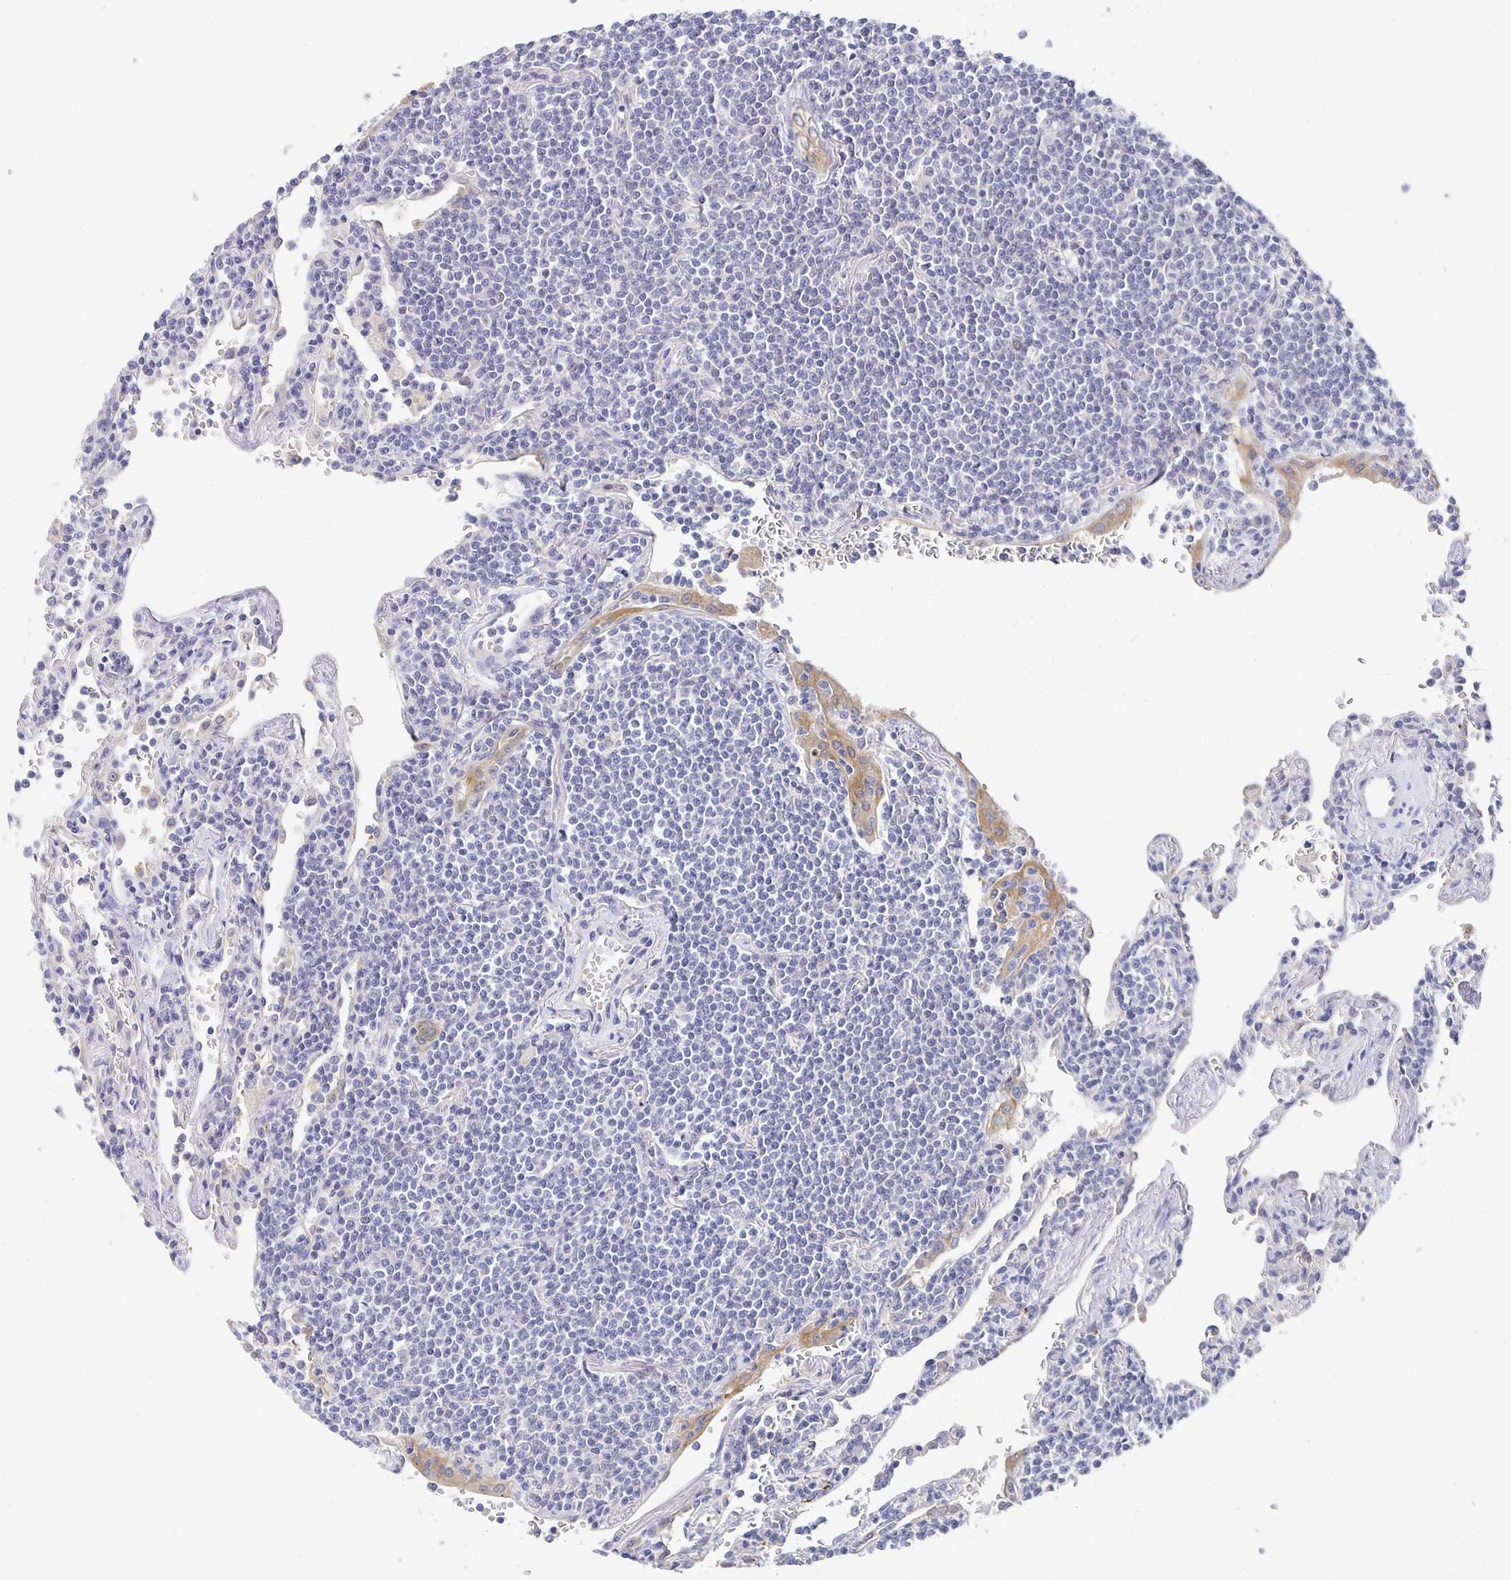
{"staining": {"intensity": "negative", "quantity": "none", "location": "none"}, "tissue": "lymphoma", "cell_type": "Tumor cells", "image_type": "cancer", "snomed": [{"axis": "morphology", "description": "Malignant lymphoma, non-Hodgkin's type, Low grade"}, {"axis": "topography", "description": "Lung"}], "caption": "The photomicrograph displays no significant positivity in tumor cells of low-grade malignant lymphoma, non-Hodgkin's type.", "gene": "FKRP", "patient": {"sex": "female", "age": 71}}